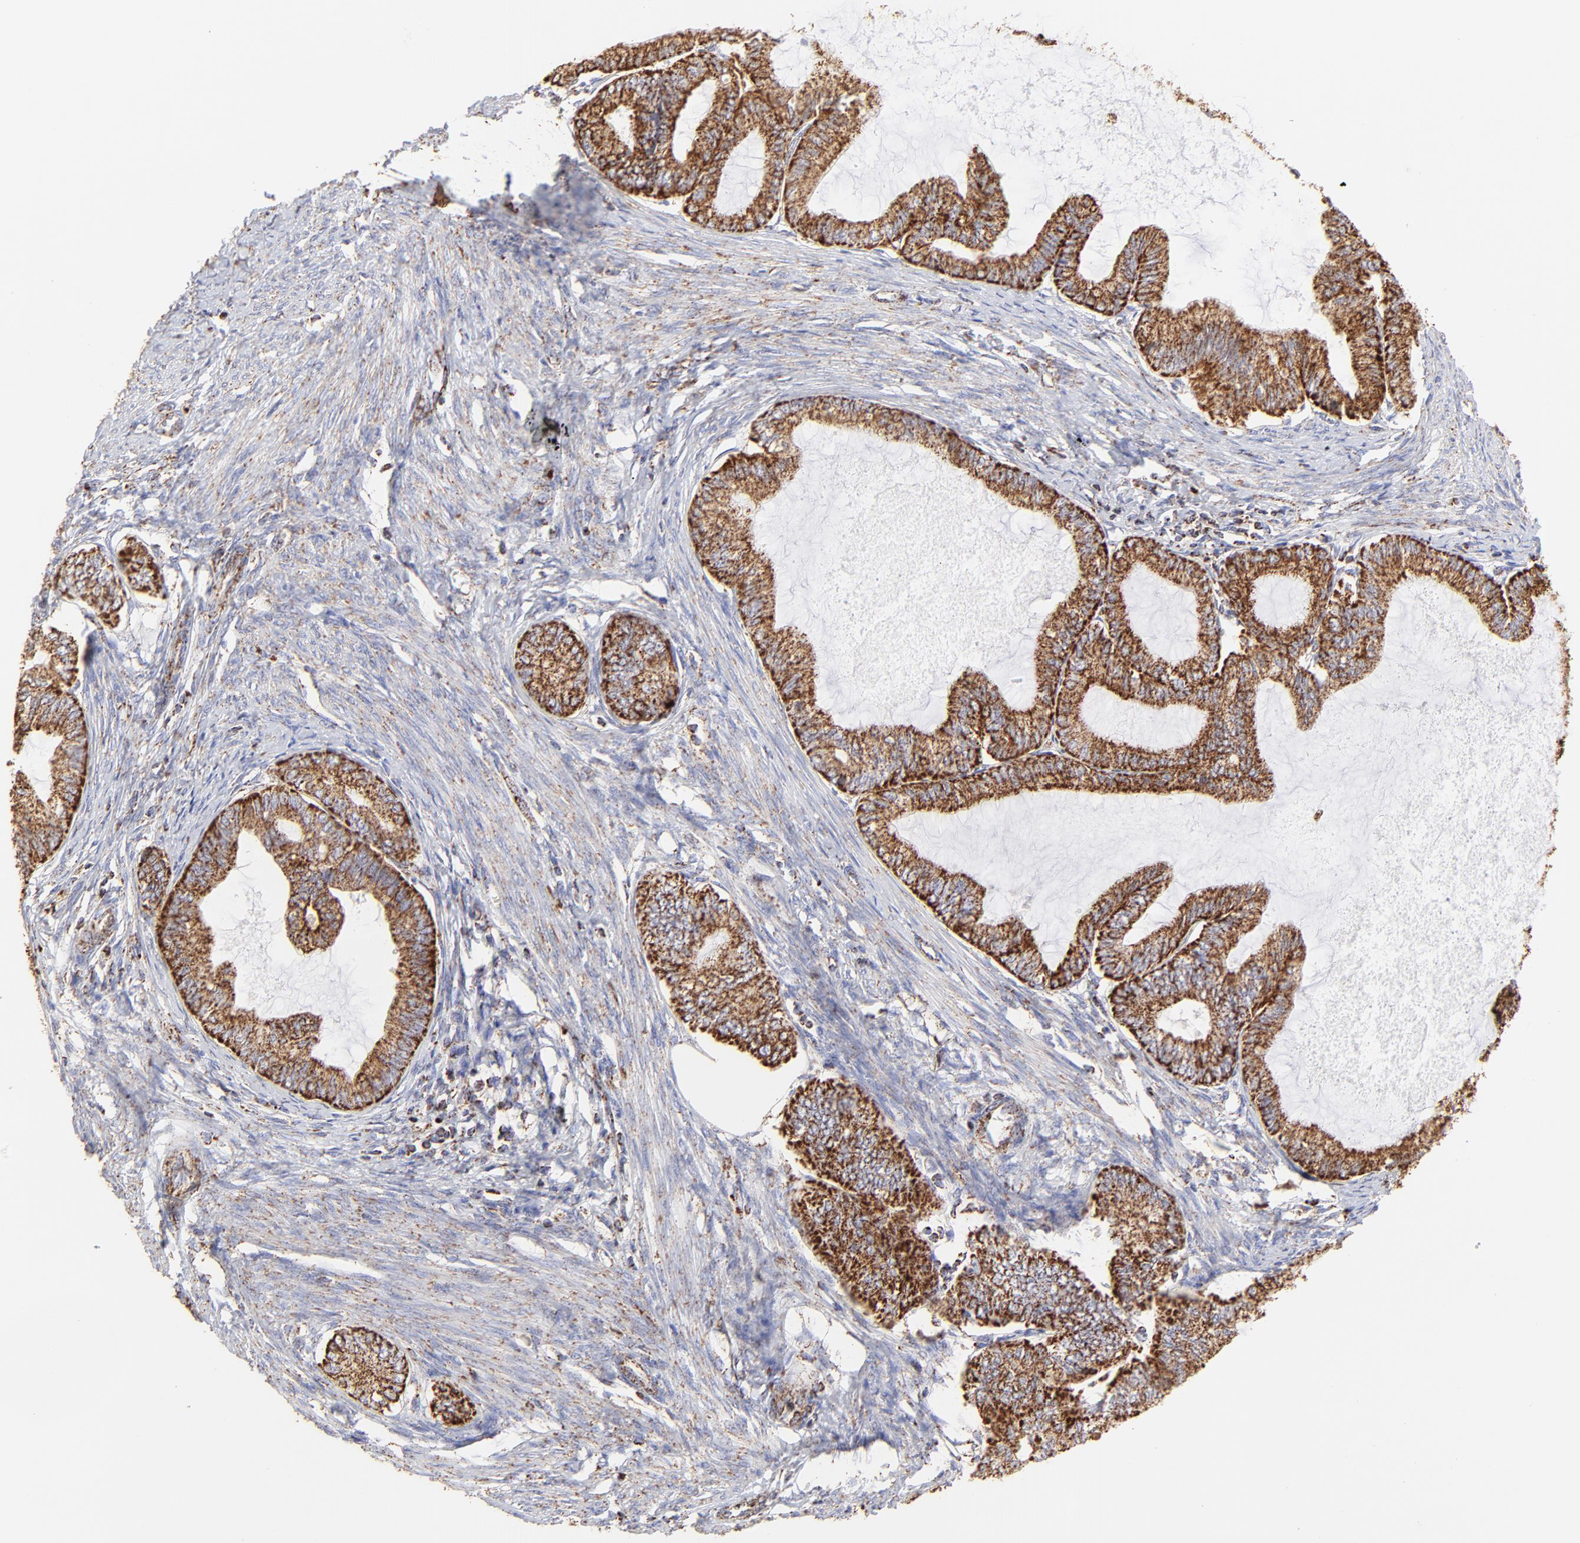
{"staining": {"intensity": "strong", "quantity": ">75%", "location": "cytoplasmic/membranous"}, "tissue": "endometrial cancer", "cell_type": "Tumor cells", "image_type": "cancer", "snomed": [{"axis": "morphology", "description": "Adenocarcinoma, NOS"}, {"axis": "topography", "description": "Endometrium"}], "caption": "IHC image of human adenocarcinoma (endometrial) stained for a protein (brown), which demonstrates high levels of strong cytoplasmic/membranous positivity in approximately >75% of tumor cells.", "gene": "ECH1", "patient": {"sex": "female", "age": 86}}